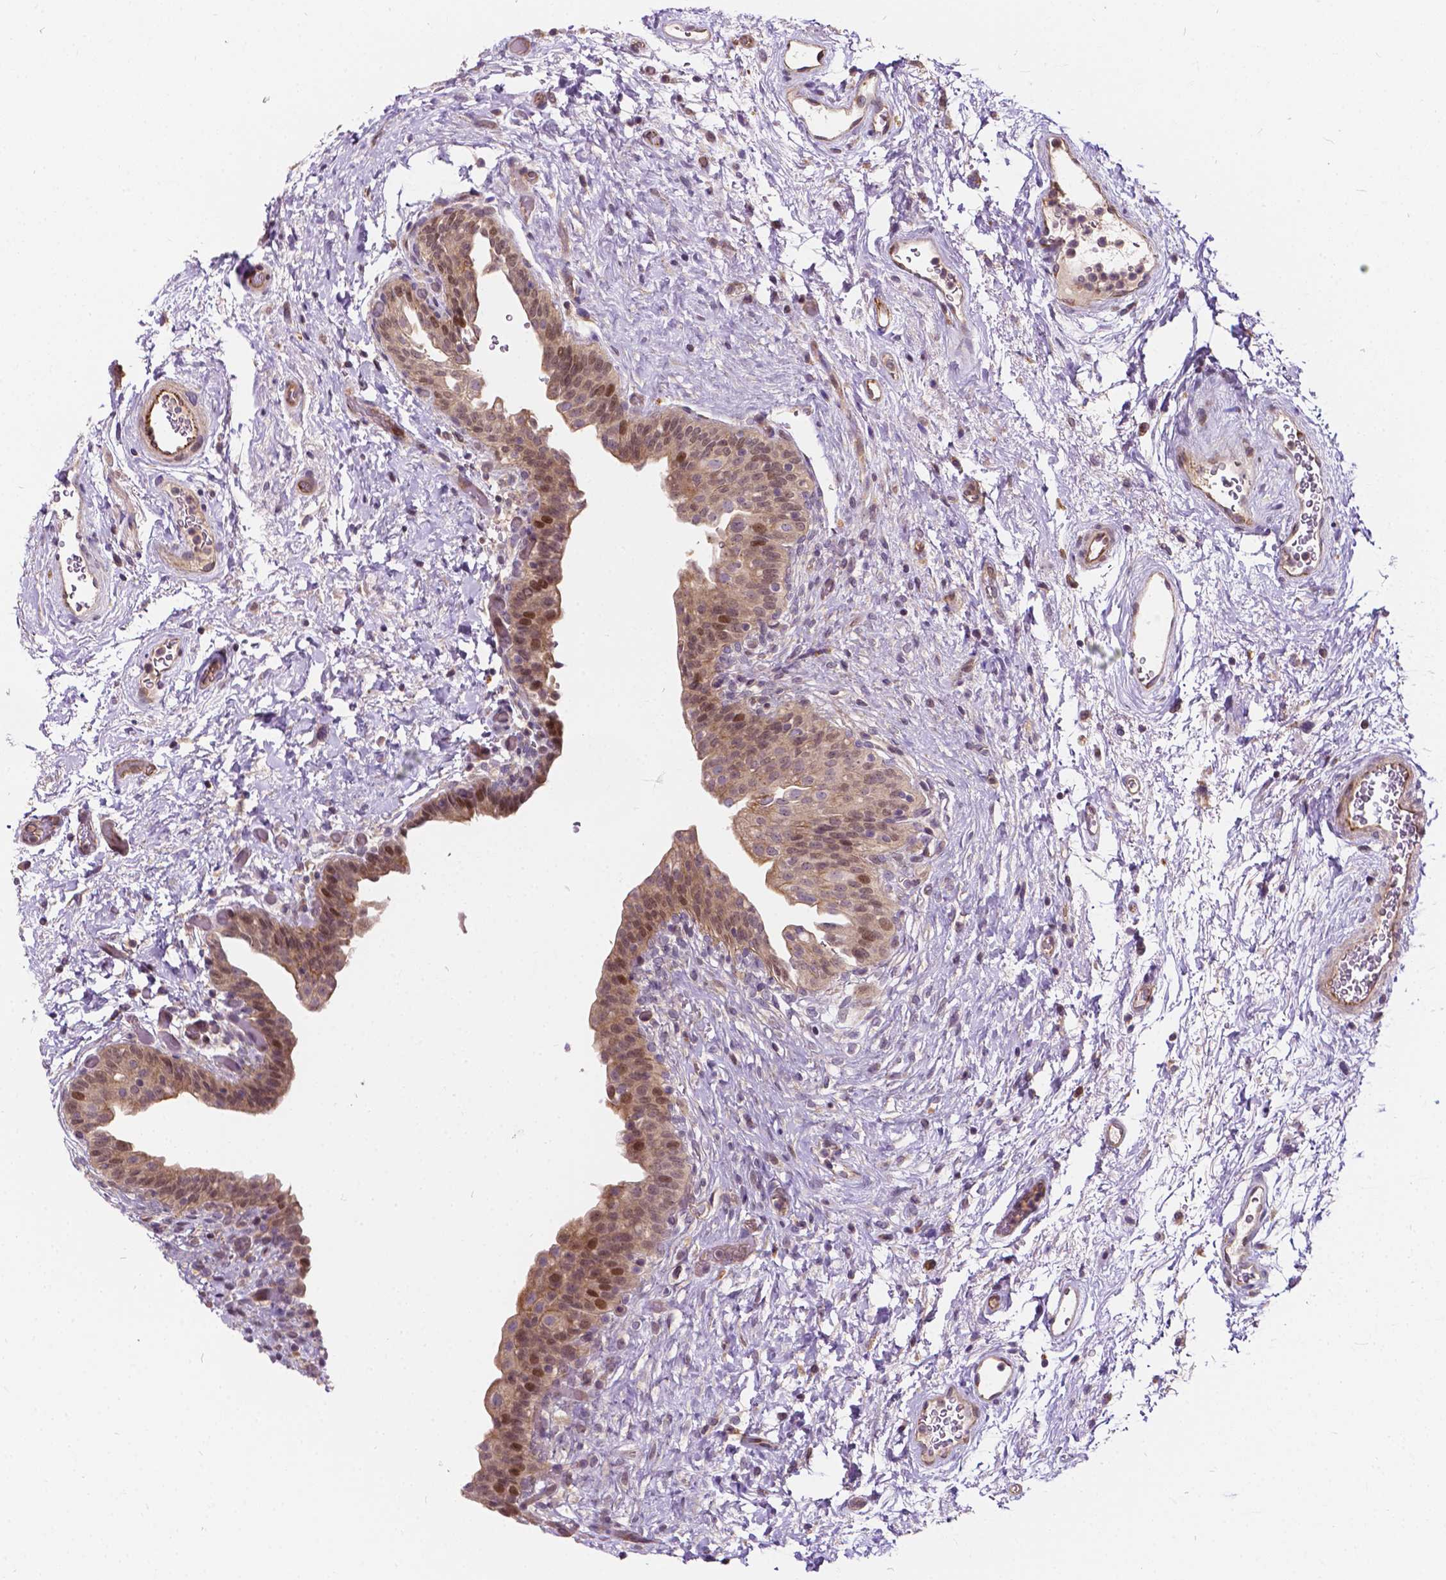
{"staining": {"intensity": "moderate", "quantity": ">75%", "location": "cytoplasmic/membranous,nuclear"}, "tissue": "urinary bladder", "cell_type": "Urothelial cells", "image_type": "normal", "snomed": [{"axis": "morphology", "description": "Normal tissue, NOS"}, {"axis": "topography", "description": "Urinary bladder"}], "caption": "The photomicrograph shows immunohistochemical staining of normal urinary bladder. There is moderate cytoplasmic/membranous,nuclear expression is seen in about >75% of urothelial cells. (DAB = brown stain, brightfield microscopy at high magnification).", "gene": "INPP5E", "patient": {"sex": "male", "age": 69}}